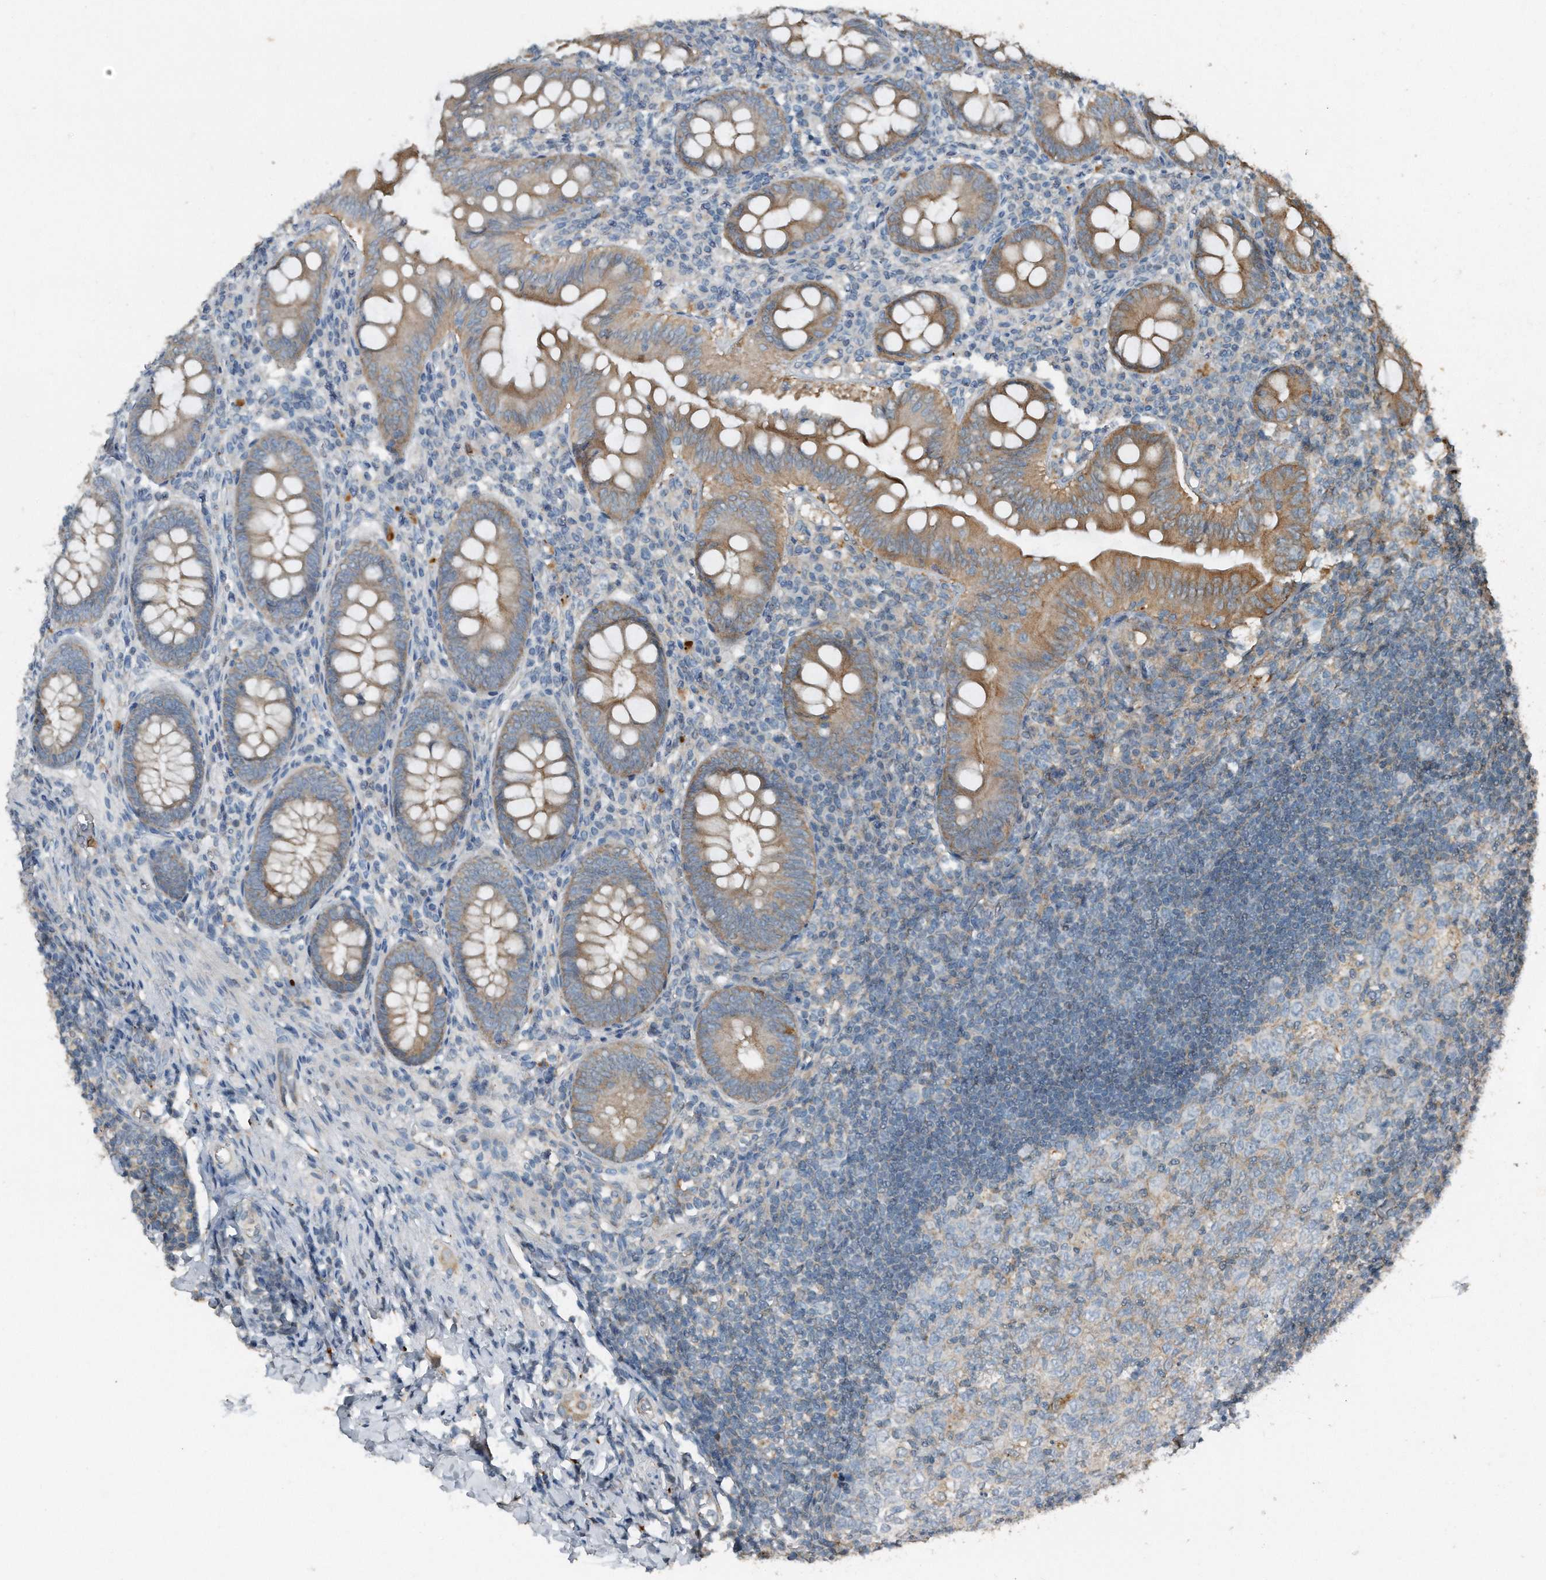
{"staining": {"intensity": "moderate", "quantity": ">75%", "location": "cytoplasmic/membranous"}, "tissue": "appendix", "cell_type": "Glandular cells", "image_type": "normal", "snomed": [{"axis": "morphology", "description": "Normal tissue, NOS"}, {"axis": "topography", "description": "Appendix"}], "caption": "A high-resolution photomicrograph shows immunohistochemistry staining of benign appendix, which displays moderate cytoplasmic/membranous positivity in approximately >75% of glandular cells.", "gene": "C9", "patient": {"sex": "male", "age": 14}}